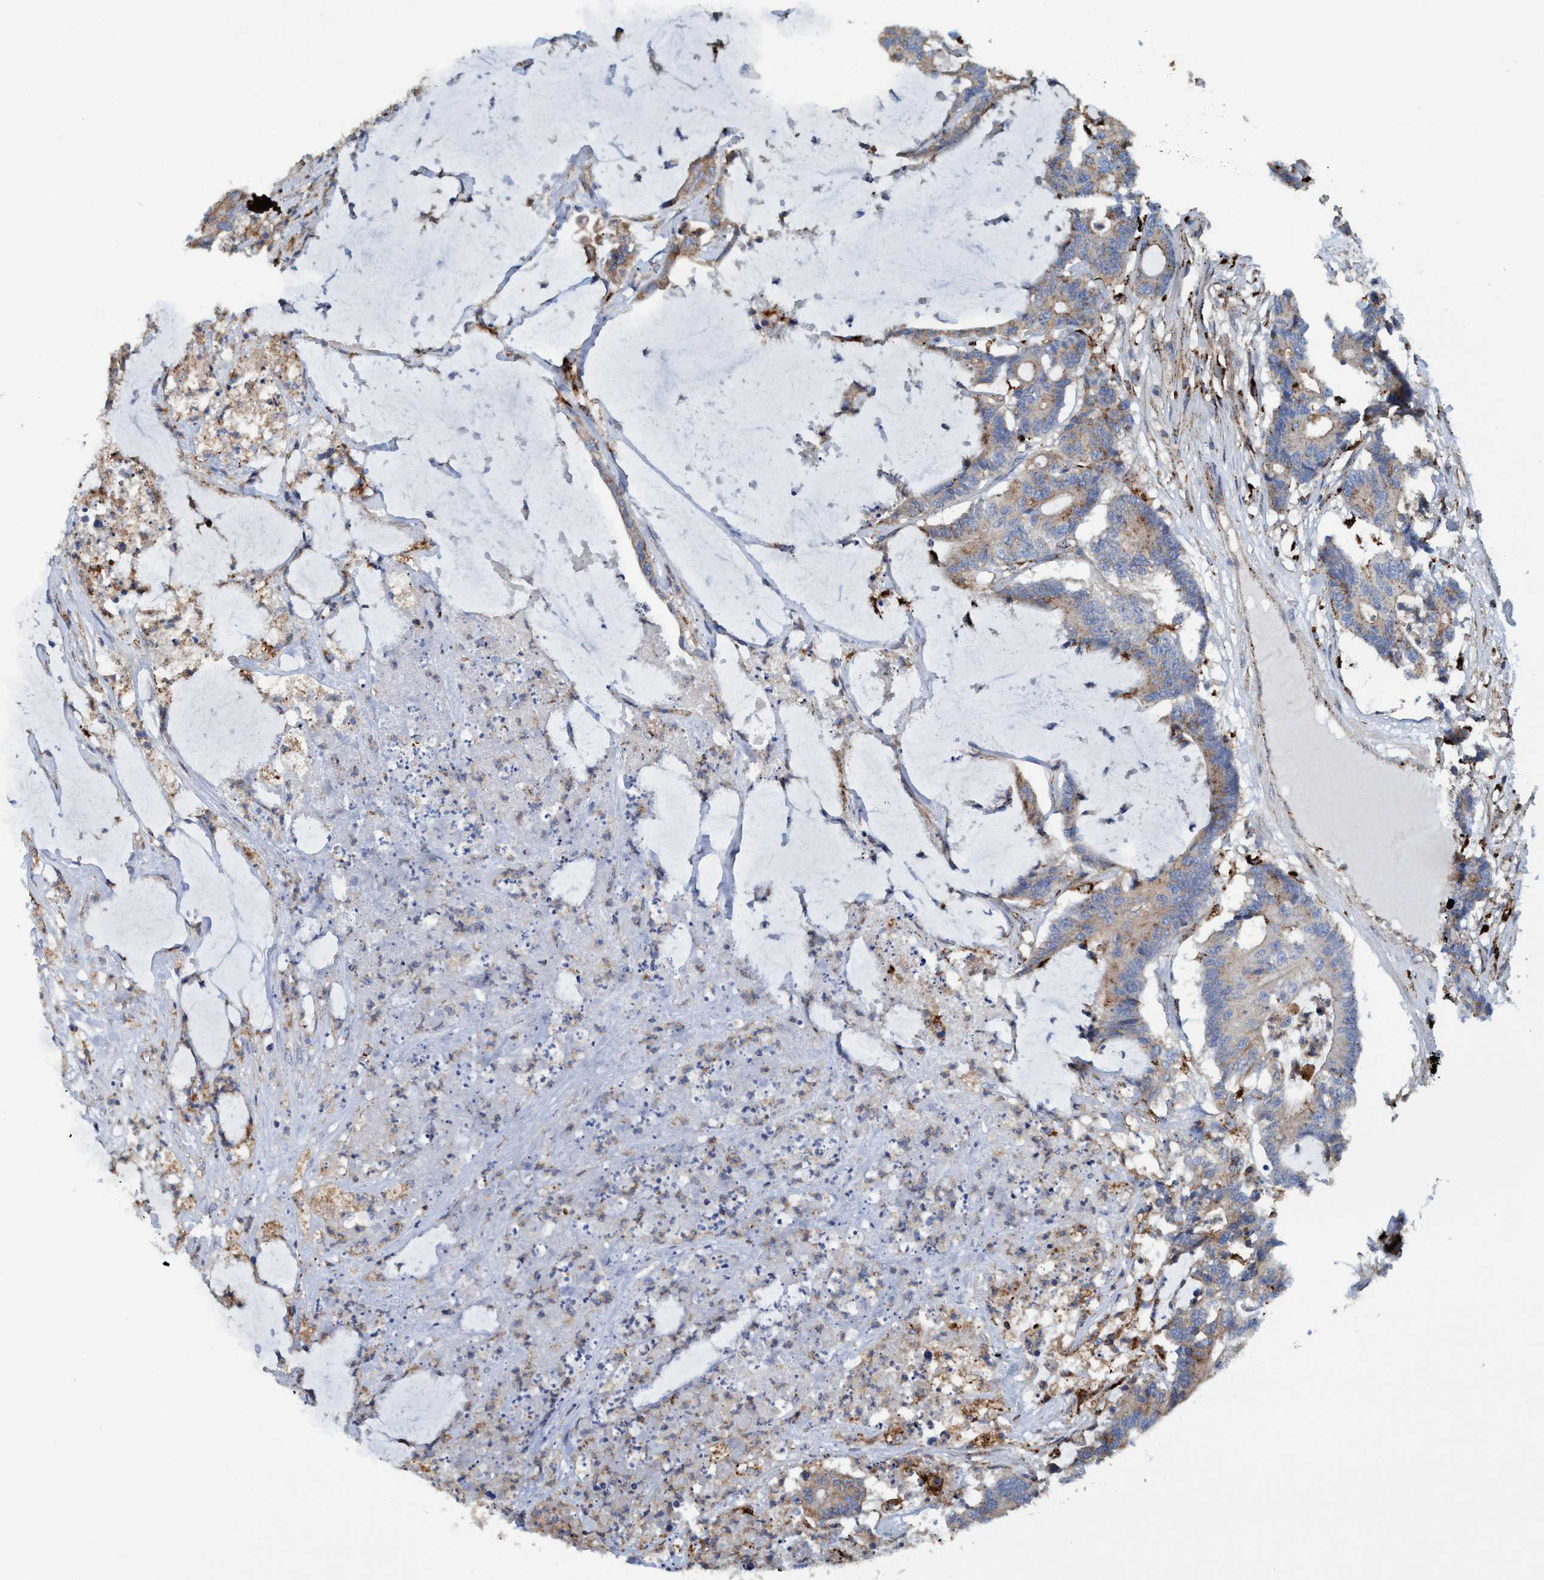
{"staining": {"intensity": "moderate", "quantity": "25%-75%", "location": "cytoplasmic/membranous"}, "tissue": "colorectal cancer", "cell_type": "Tumor cells", "image_type": "cancer", "snomed": [{"axis": "morphology", "description": "Adenocarcinoma, NOS"}, {"axis": "topography", "description": "Colon"}], "caption": "This image displays immunohistochemistry staining of adenocarcinoma (colorectal), with medium moderate cytoplasmic/membranous staining in about 25%-75% of tumor cells.", "gene": "TRIM65", "patient": {"sex": "female", "age": 84}}